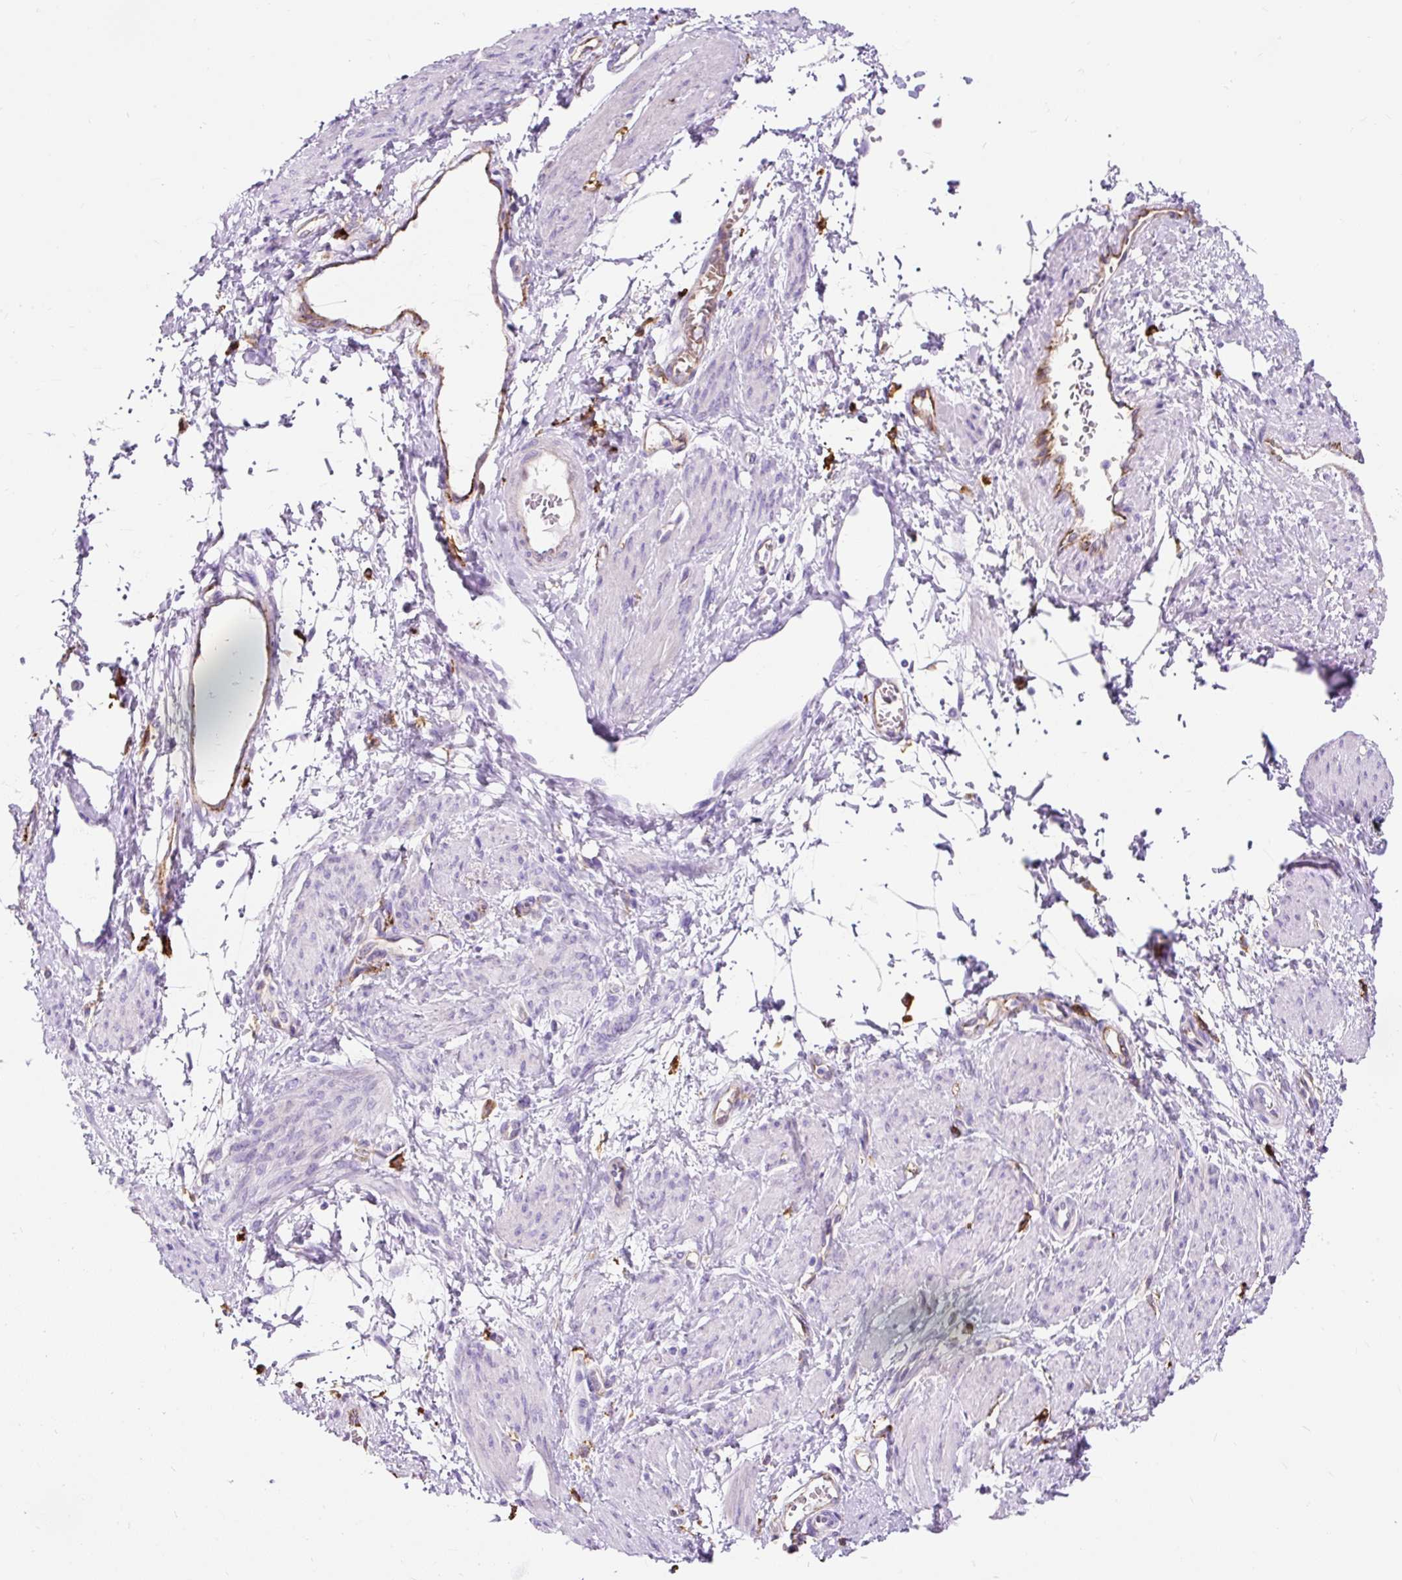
{"staining": {"intensity": "negative", "quantity": "none", "location": "none"}, "tissue": "smooth muscle", "cell_type": "Smooth muscle cells", "image_type": "normal", "snomed": [{"axis": "morphology", "description": "Normal tissue, NOS"}, {"axis": "topography", "description": "Smooth muscle"}, {"axis": "topography", "description": "Uterus"}], "caption": "Protein analysis of benign smooth muscle demonstrates no significant staining in smooth muscle cells.", "gene": "HLA", "patient": {"sex": "female", "age": 39}}